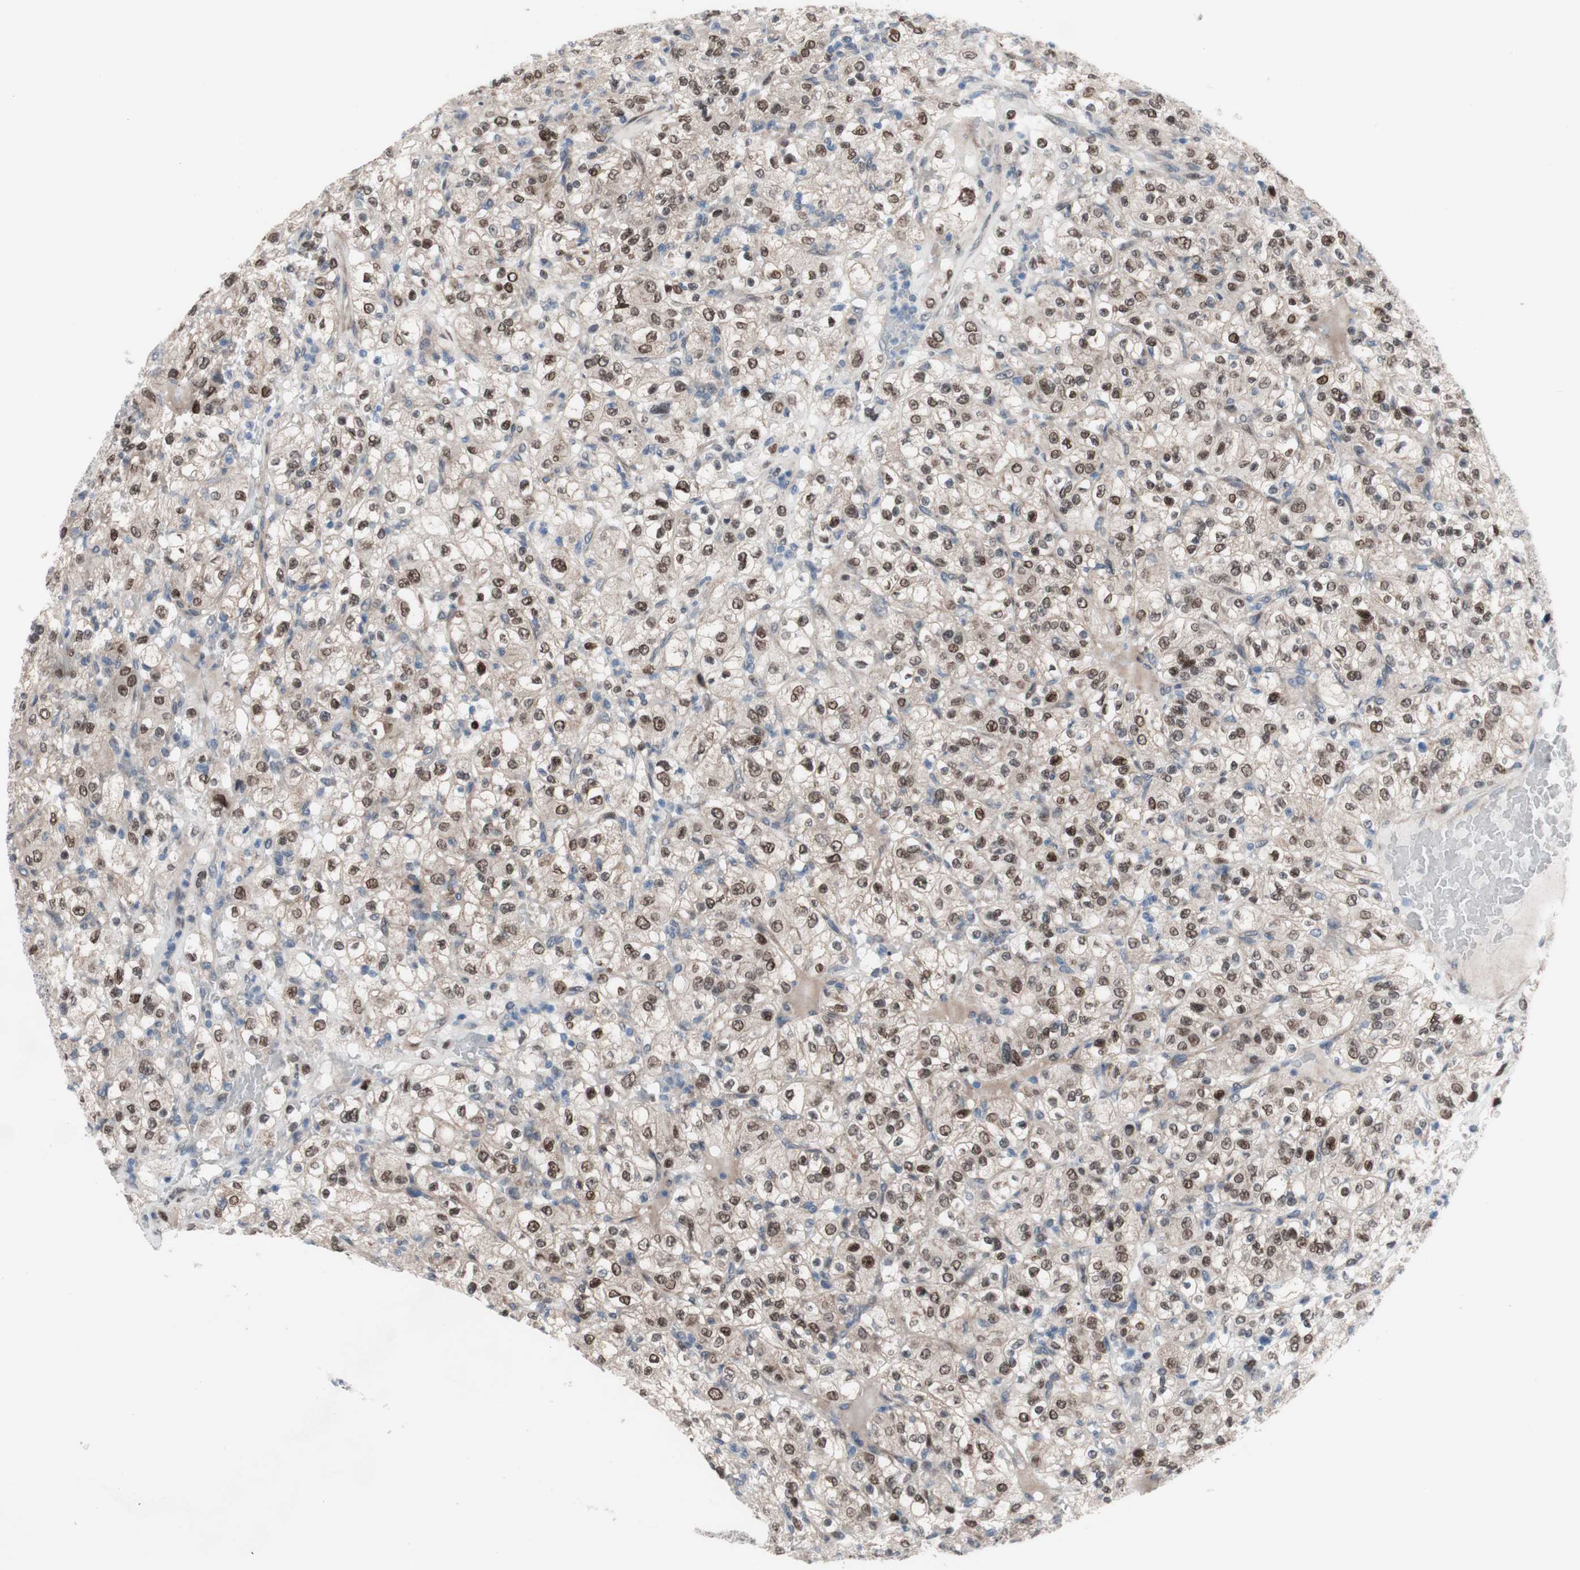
{"staining": {"intensity": "moderate", "quantity": ">75%", "location": "nuclear"}, "tissue": "renal cancer", "cell_type": "Tumor cells", "image_type": "cancer", "snomed": [{"axis": "morphology", "description": "Normal tissue, NOS"}, {"axis": "morphology", "description": "Adenocarcinoma, NOS"}, {"axis": "topography", "description": "Kidney"}], "caption": "The image demonstrates staining of adenocarcinoma (renal), revealing moderate nuclear protein expression (brown color) within tumor cells.", "gene": "PHTF2", "patient": {"sex": "female", "age": 72}}